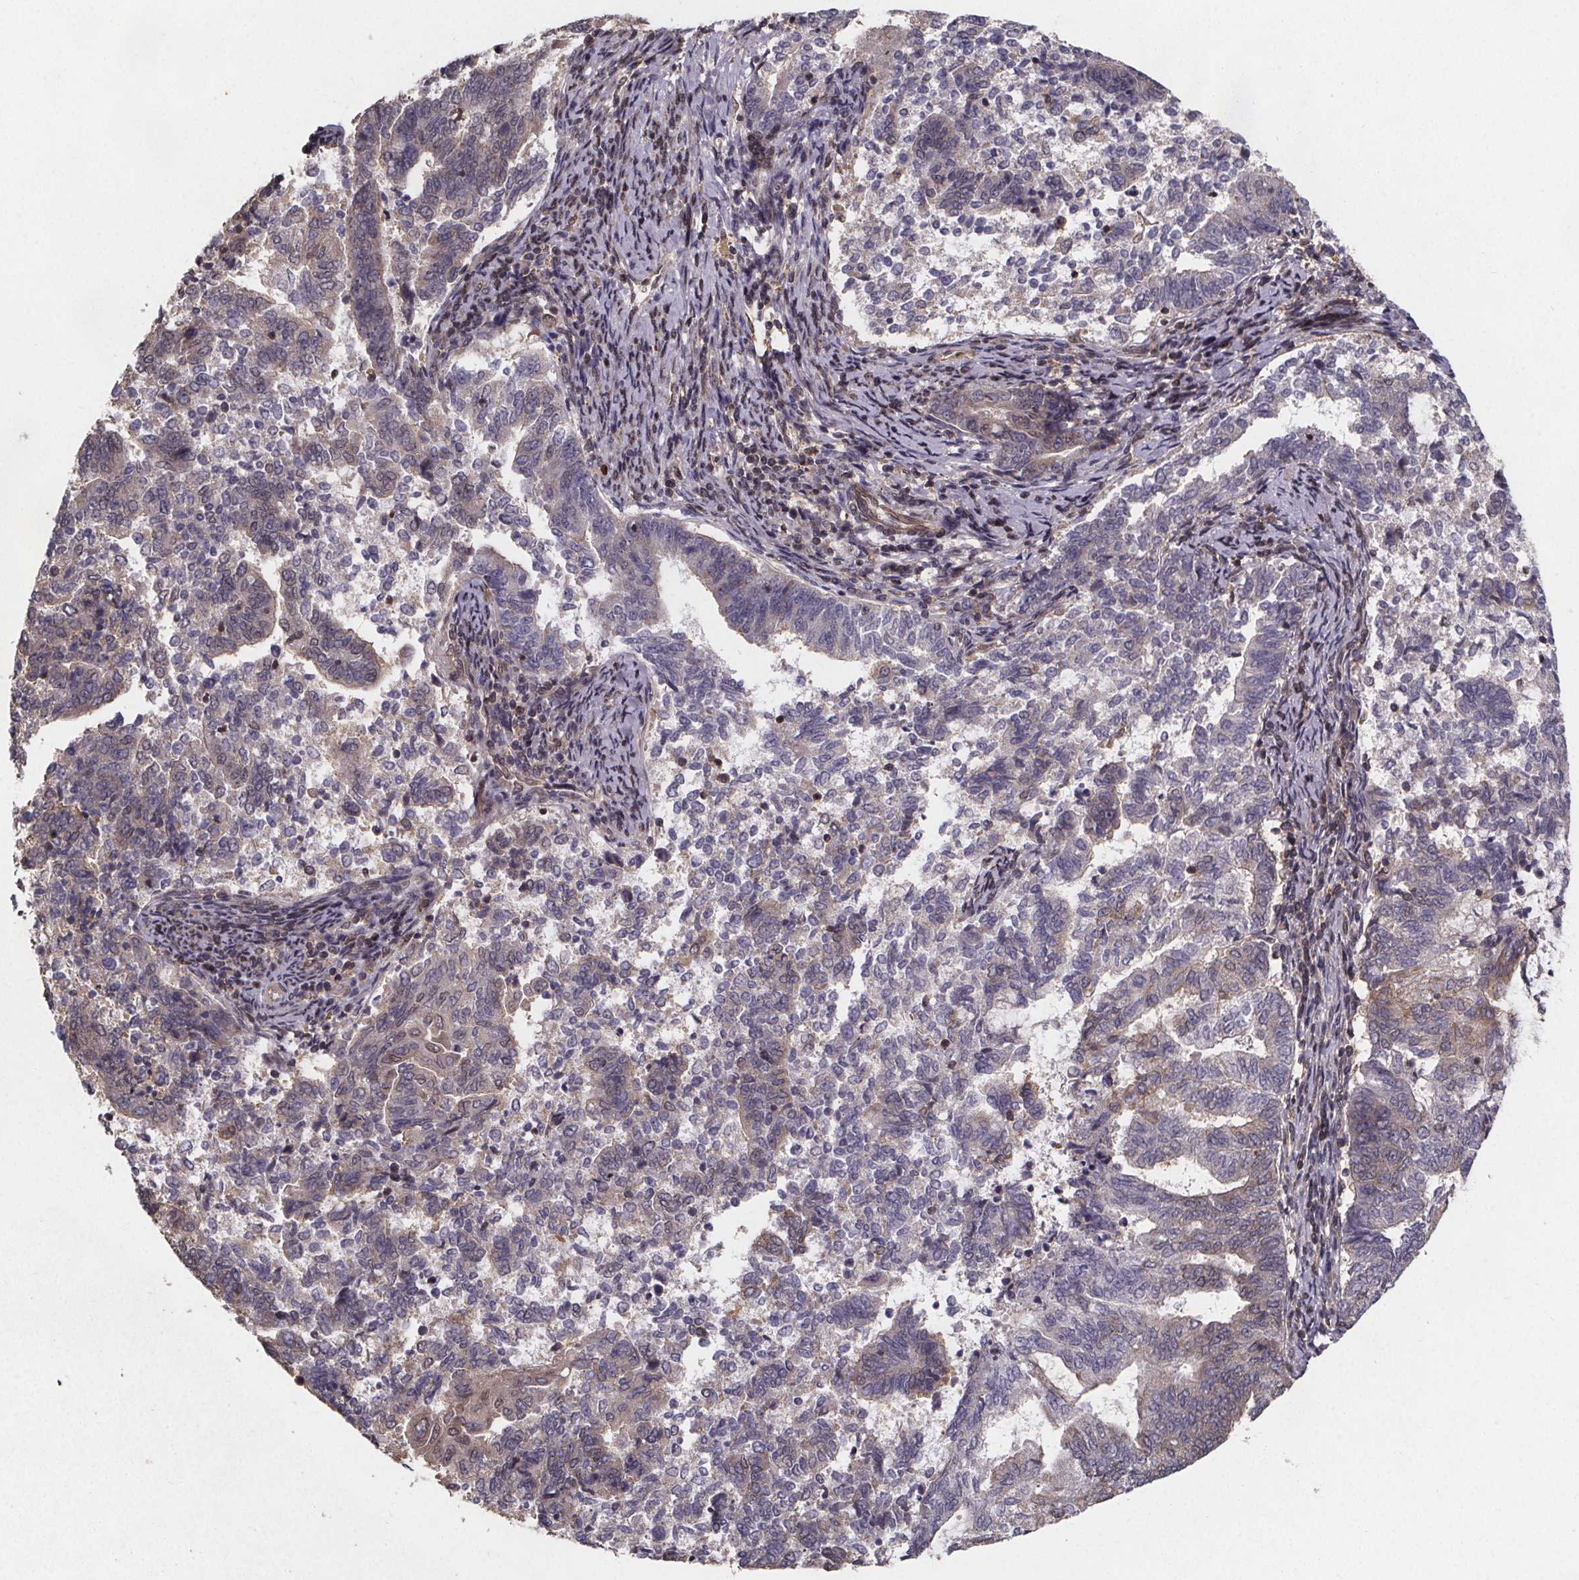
{"staining": {"intensity": "weak", "quantity": "<25%", "location": "cytoplasmic/membranous"}, "tissue": "endometrial cancer", "cell_type": "Tumor cells", "image_type": "cancer", "snomed": [{"axis": "morphology", "description": "Adenocarcinoma, NOS"}, {"axis": "topography", "description": "Endometrium"}], "caption": "Endometrial adenocarcinoma was stained to show a protein in brown. There is no significant expression in tumor cells.", "gene": "PIERCE2", "patient": {"sex": "female", "age": 65}}